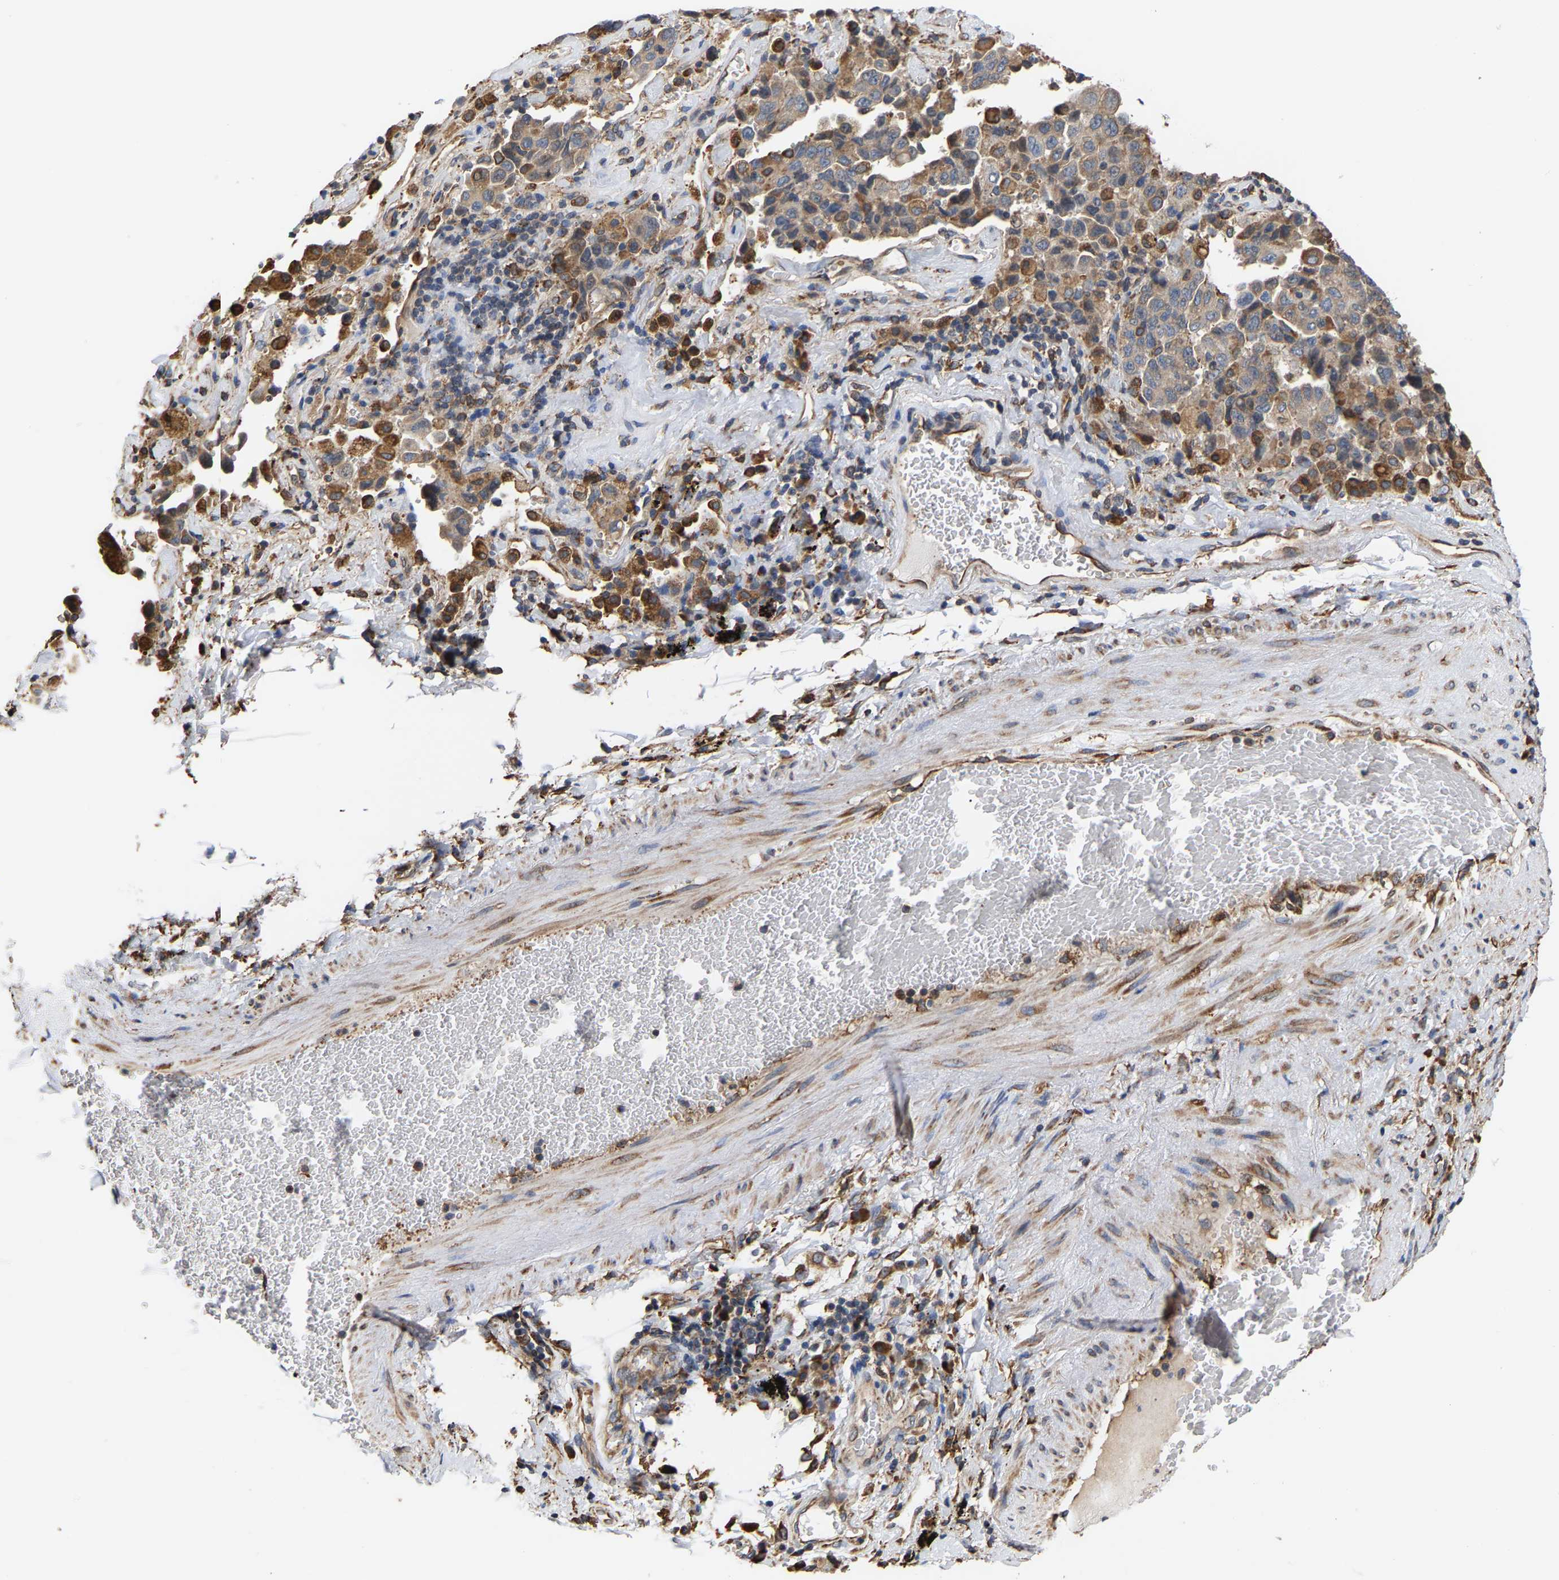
{"staining": {"intensity": "weak", "quantity": "25%-75%", "location": "cytoplasmic/membranous"}, "tissue": "lung cancer", "cell_type": "Tumor cells", "image_type": "cancer", "snomed": [{"axis": "morphology", "description": "Adenocarcinoma, NOS"}, {"axis": "topography", "description": "Lung"}], "caption": "The photomicrograph reveals immunohistochemical staining of adenocarcinoma (lung). There is weak cytoplasmic/membranous positivity is identified in approximately 25%-75% of tumor cells.", "gene": "ARAP1", "patient": {"sex": "female", "age": 51}}